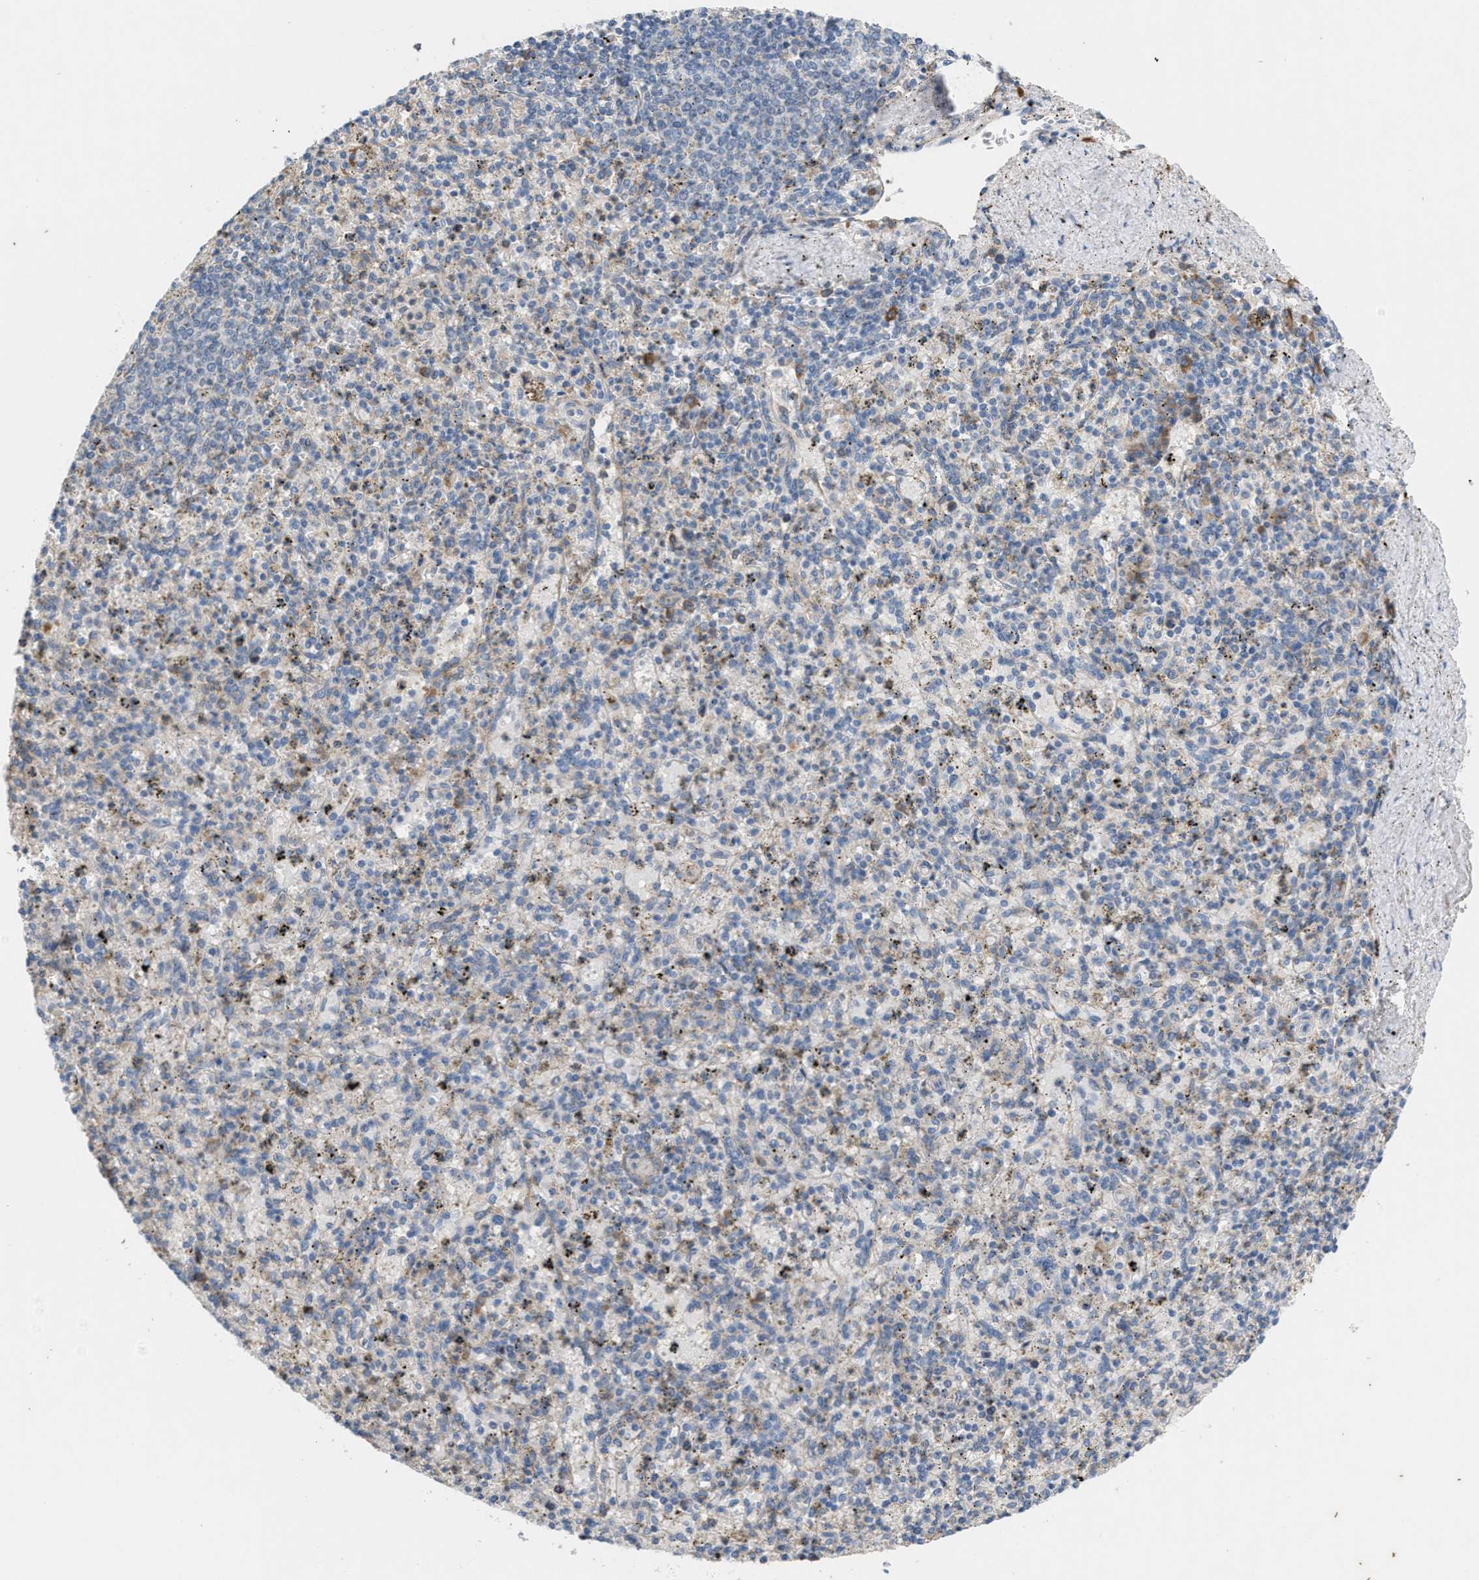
{"staining": {"intensity": "moderate", "quantity": "<25%", "location": "cytoplasmic/membranous"}, "tissue": "spleen", "cell_type": "Cells in red pulp", "image_type": "normal", "snomed": [{"axis": "morphology", "description": "Normal tissue, NOS"}, {"axis": "topography", "description": "Spleen"}], "caption": "Immunohistochemistry image of normal spleen: spleen stained using immunohistochemistry demonstrates low levels of moderate protein expression localized specifically in the cytoplasmic/membranous of cells in red pulp, appearing as a cytoplasmic/membranous brown color.", "gene": "DYNC2I1", "patient": {"sex": "male", "age": 72}}